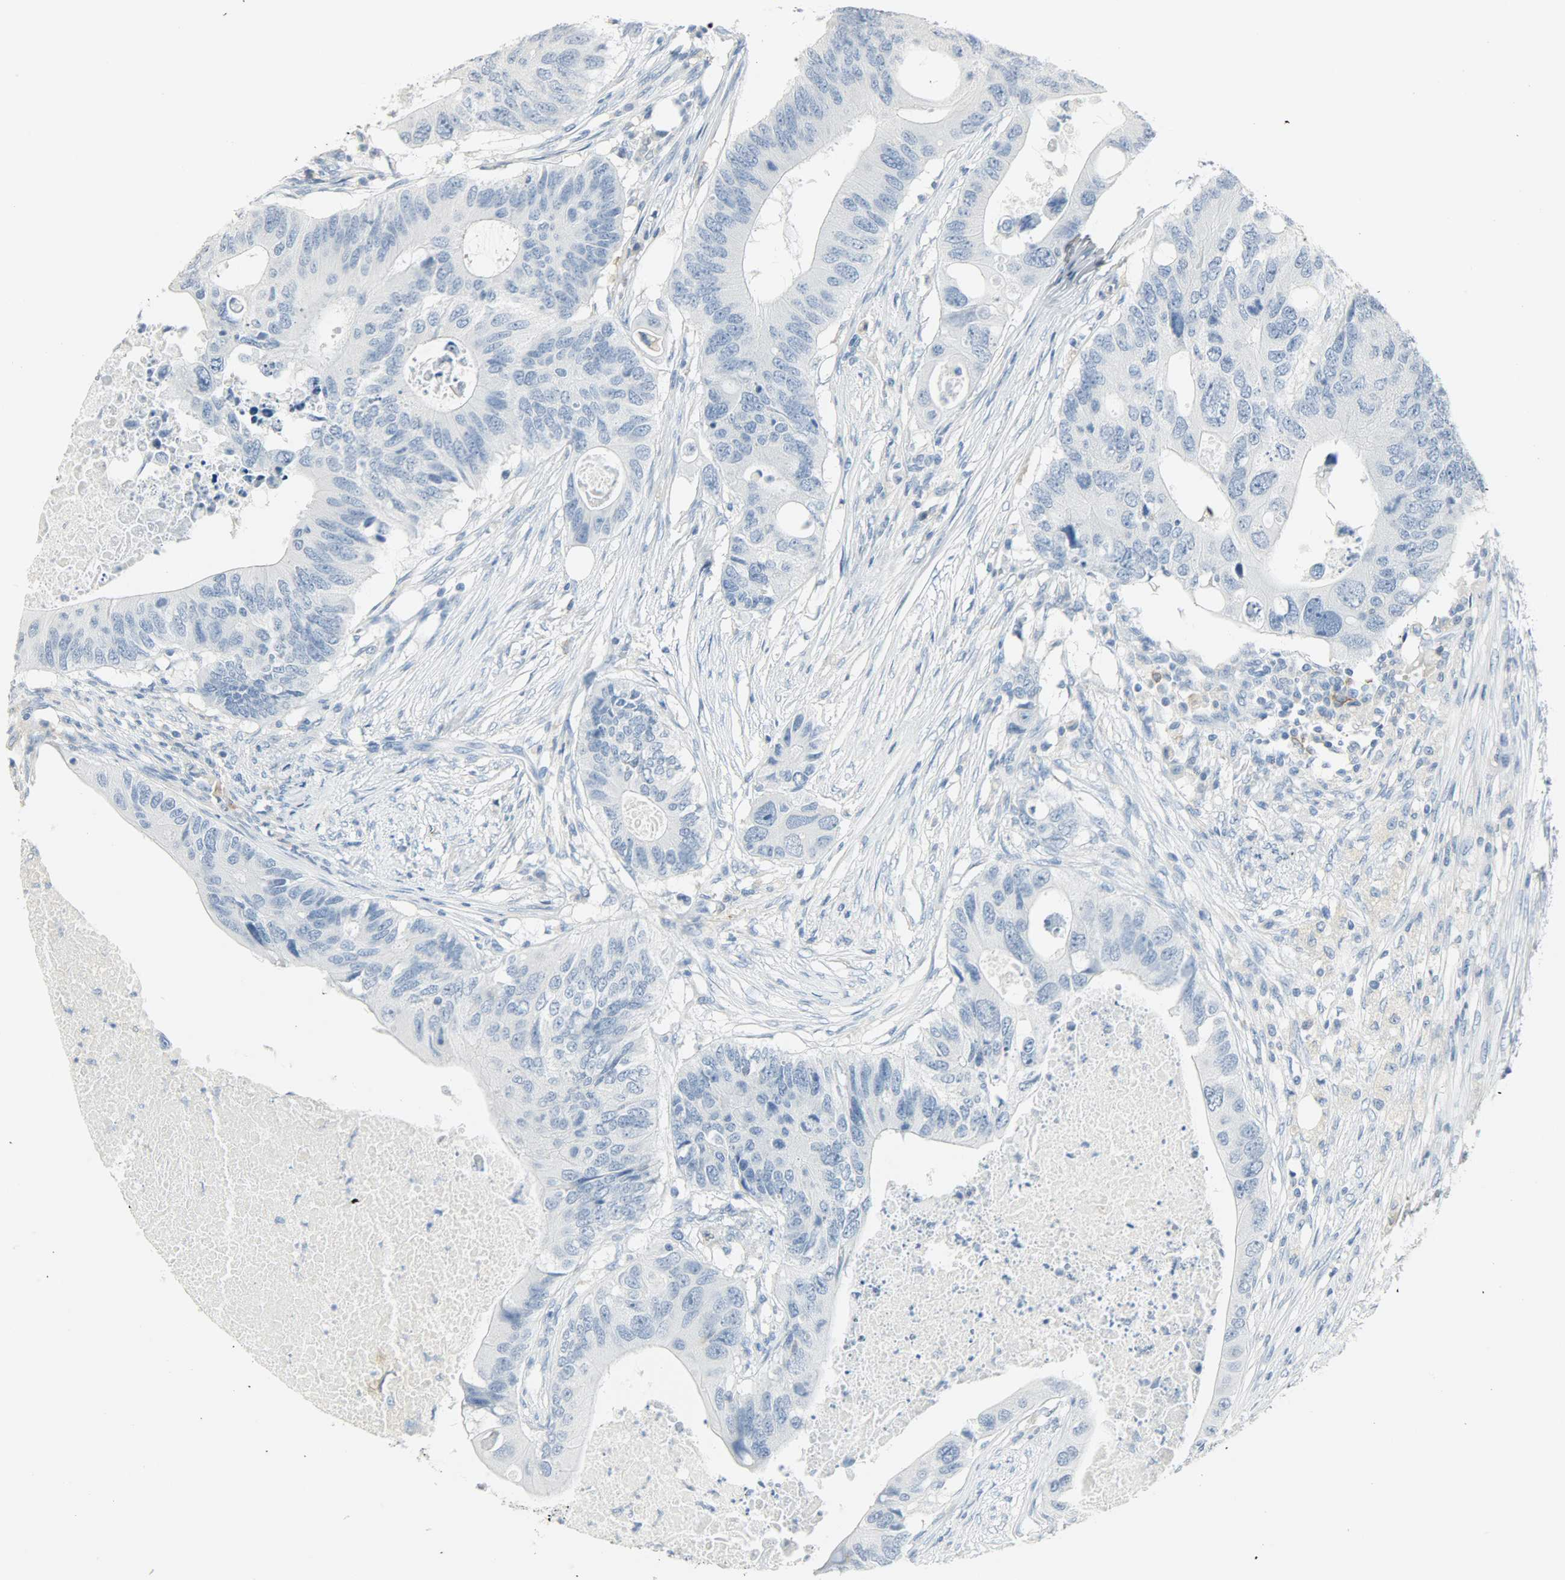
{"staining": {"intensity": "negative", "quantity": "none", "location": "none"}, "tissue": "colorectal cancer", "cell_type": "Tumor cells", "image_type": "cancer", "snomed": [{"axis": "morphology", "description": "Adenocarcinoma, NOS"}, {"axis": "topography", "description": "Colon"}], "caption": "Immunohistochemistry photomicrograph of neoplastic tissue: colorectal adenocarcinoma stained with DAB demonstrates no significant protein staining in tumor cells.", "gene": "PTPN6", "patient": {"sex": "male", "age": 71}}